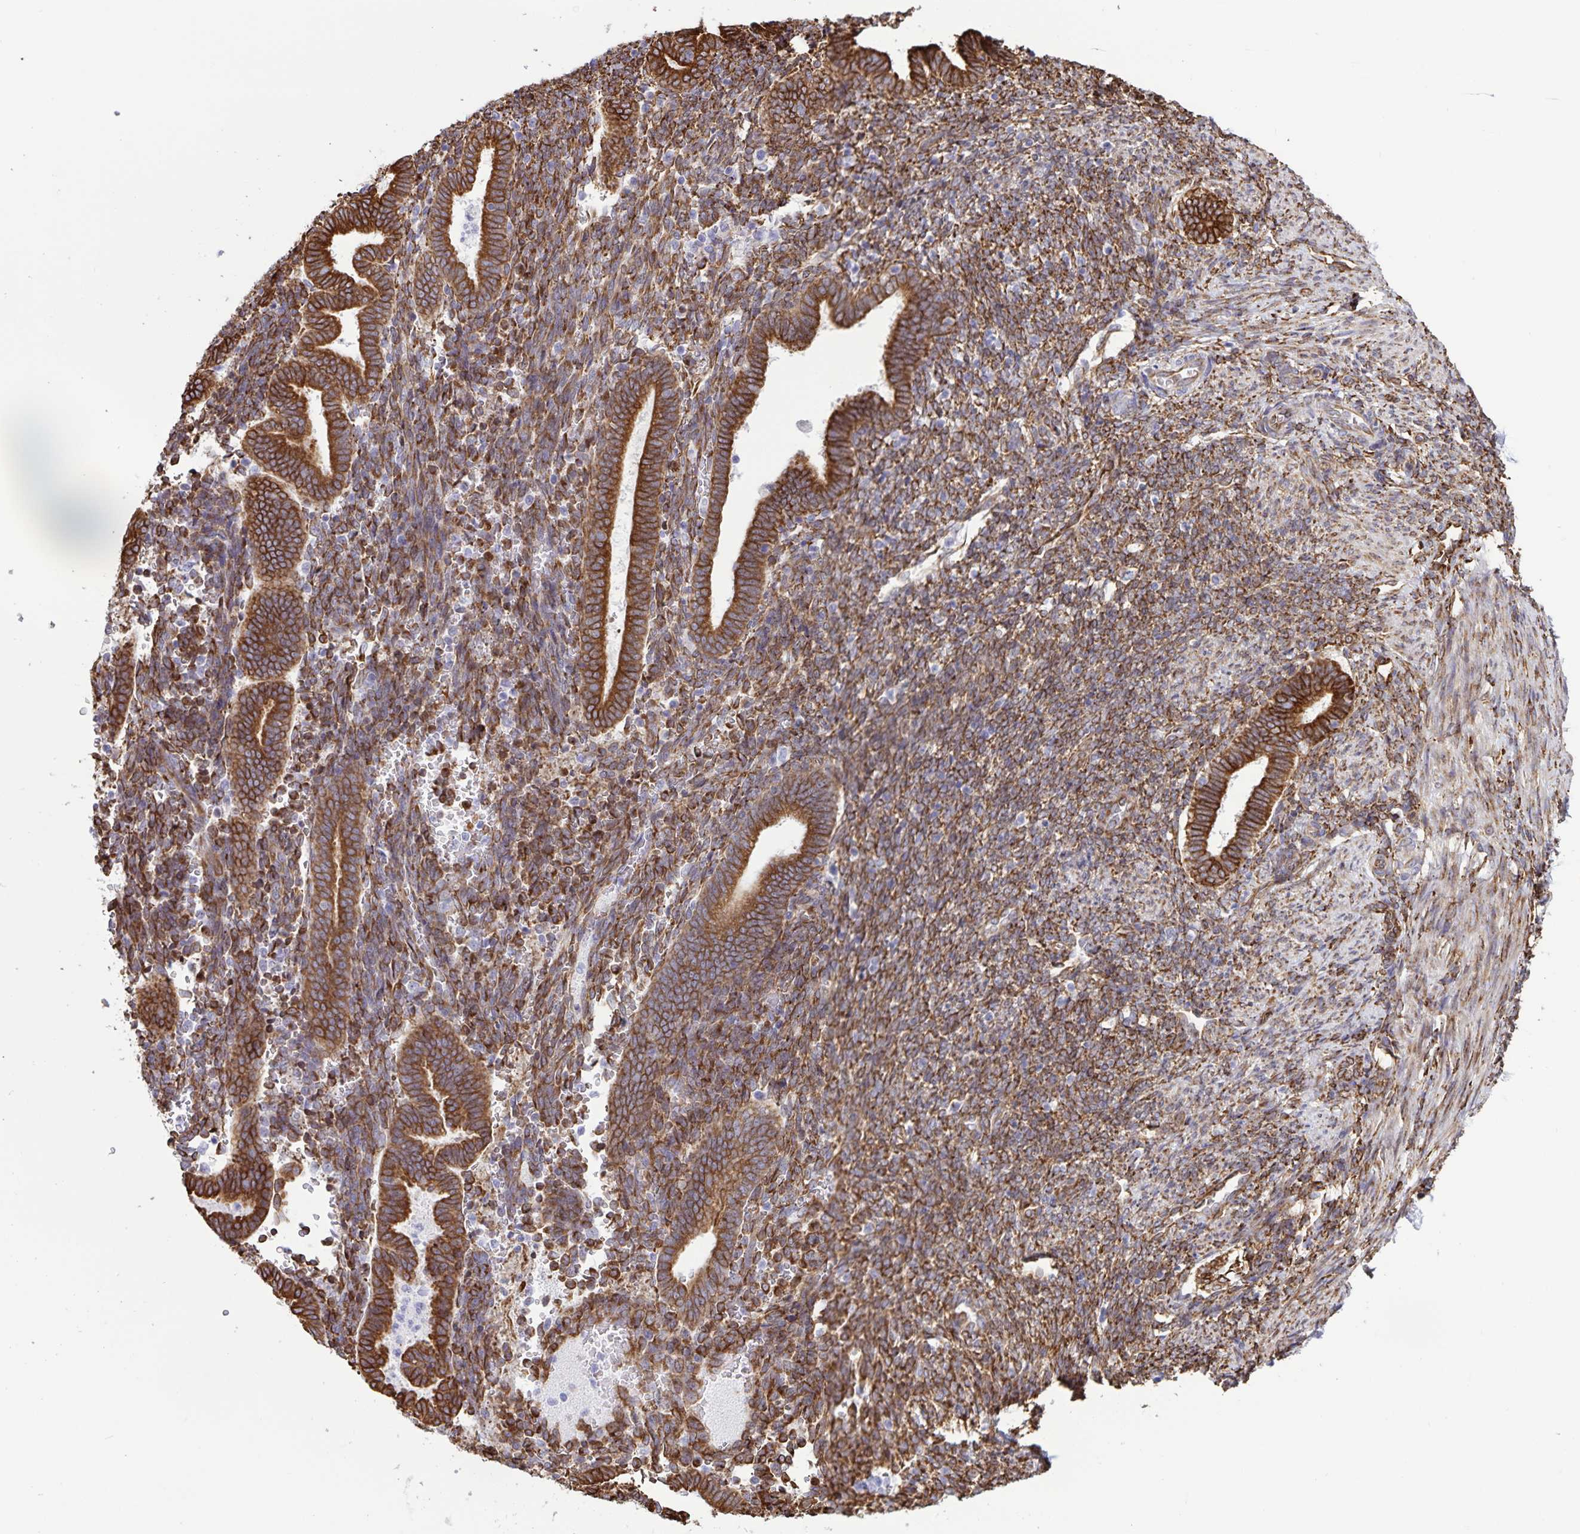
{"staining": {"intensity": "moderate", "quantity": "25%-75%", "location": "cytoplasmic/membranous"}, "tissue": "endometrium", "cell_type": "Cells in endometrial stroma", "image_type": "normal", "snomed": [{"axis": "morphology", "description": "Normal tissue, NOS"}, {"axis": "topography", "description": "Endometrium"}], "caption": "DAB (3,3'-diaminobenzidine) immunohistochemical staining of normal endometrium reveals moderate cytoplasmic/membranous protein staining in approximately 25%-75% of cells in endometrial stroma. The protein of interest is shown in brown color, while the nuclei are stained blue.", "gene": "RCN1", "patient": {"sex": "female", "age": 34}}